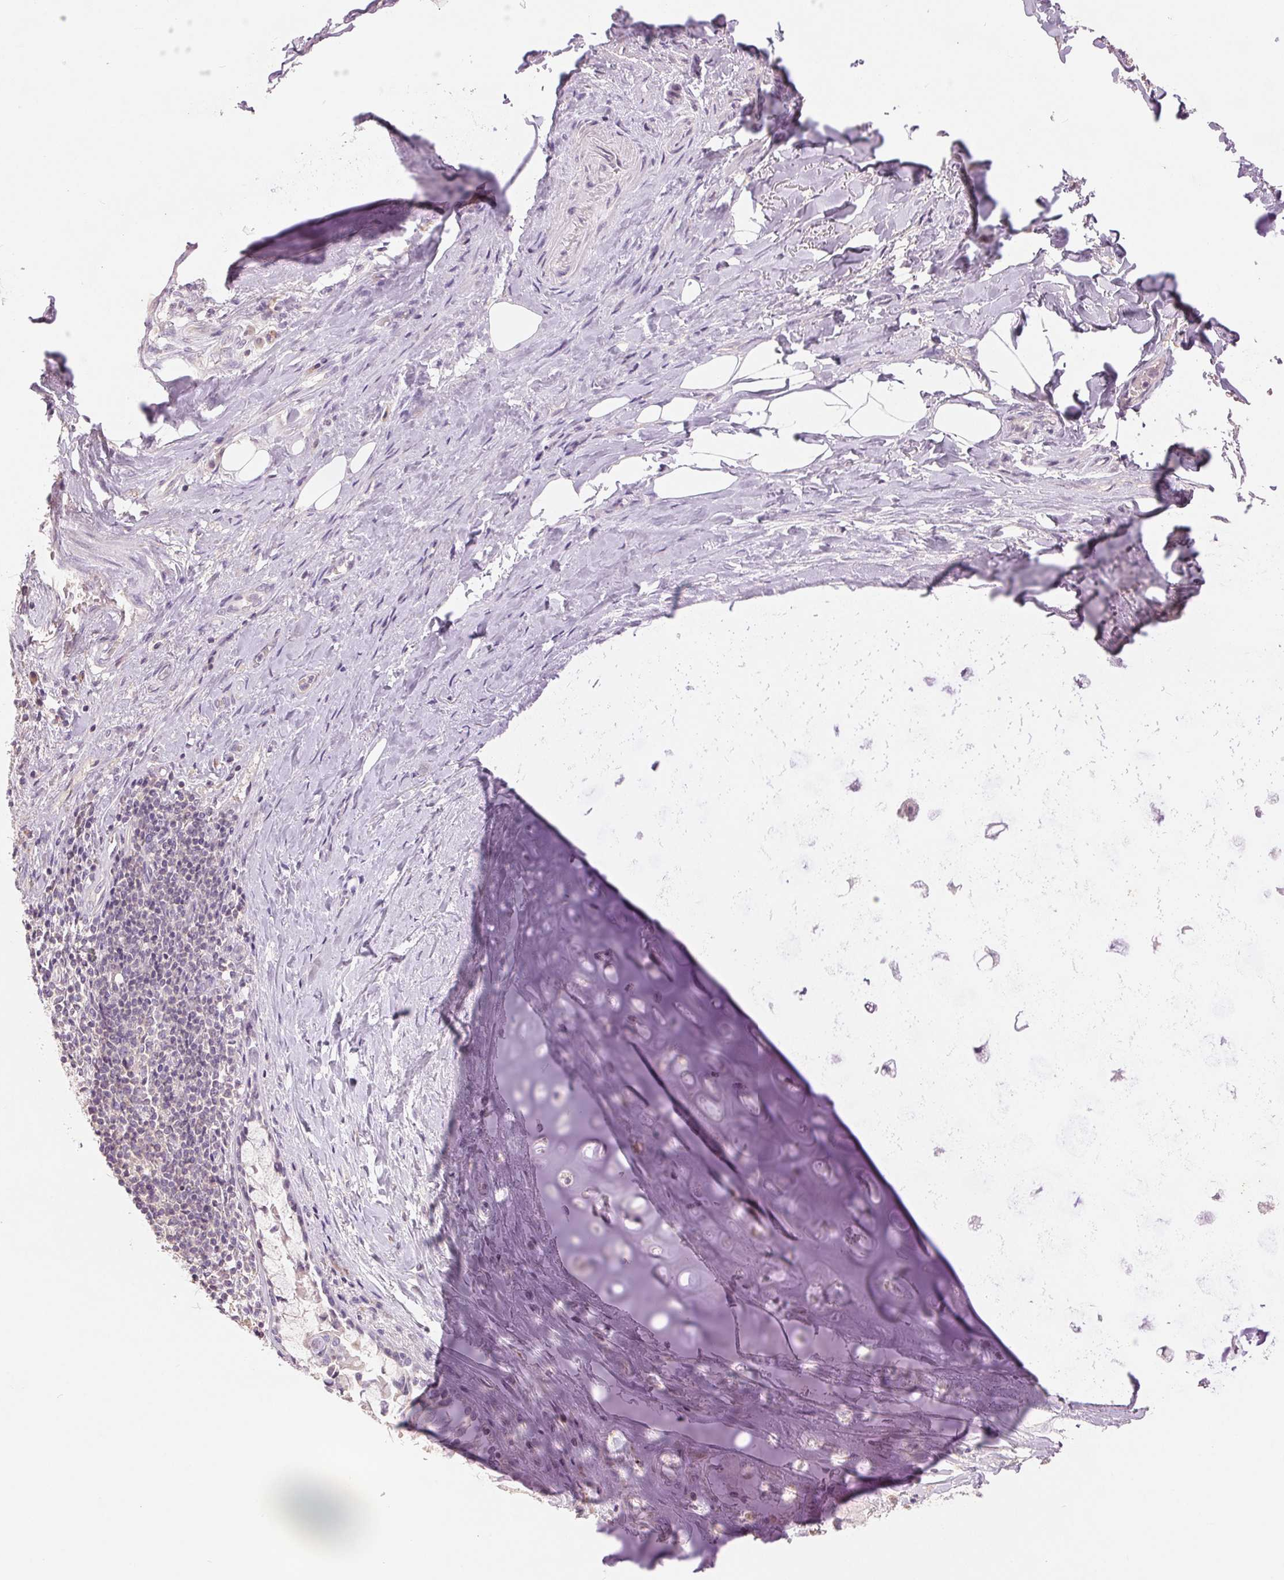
{"staining": {"intensity": "negative", "quantity": "none", "location": "none"}, "tissue": "adipose tissue", "cell_type": "Adipocytes", "image_type": "normal", "snomed": [{"axis": "morphology", "description": "Normal tissue, NOS"}, {"axis": "topography", "description": "Cartilage tissue"}, {"axis": "topography", "description": "Bronchus"}], "caption": "Benign adipose tissue was stained to show a protein in brown. There is no significant expression in adipocytes.", "gene": "FXYD4", "patient": {"sex": "male", "age": 64}}